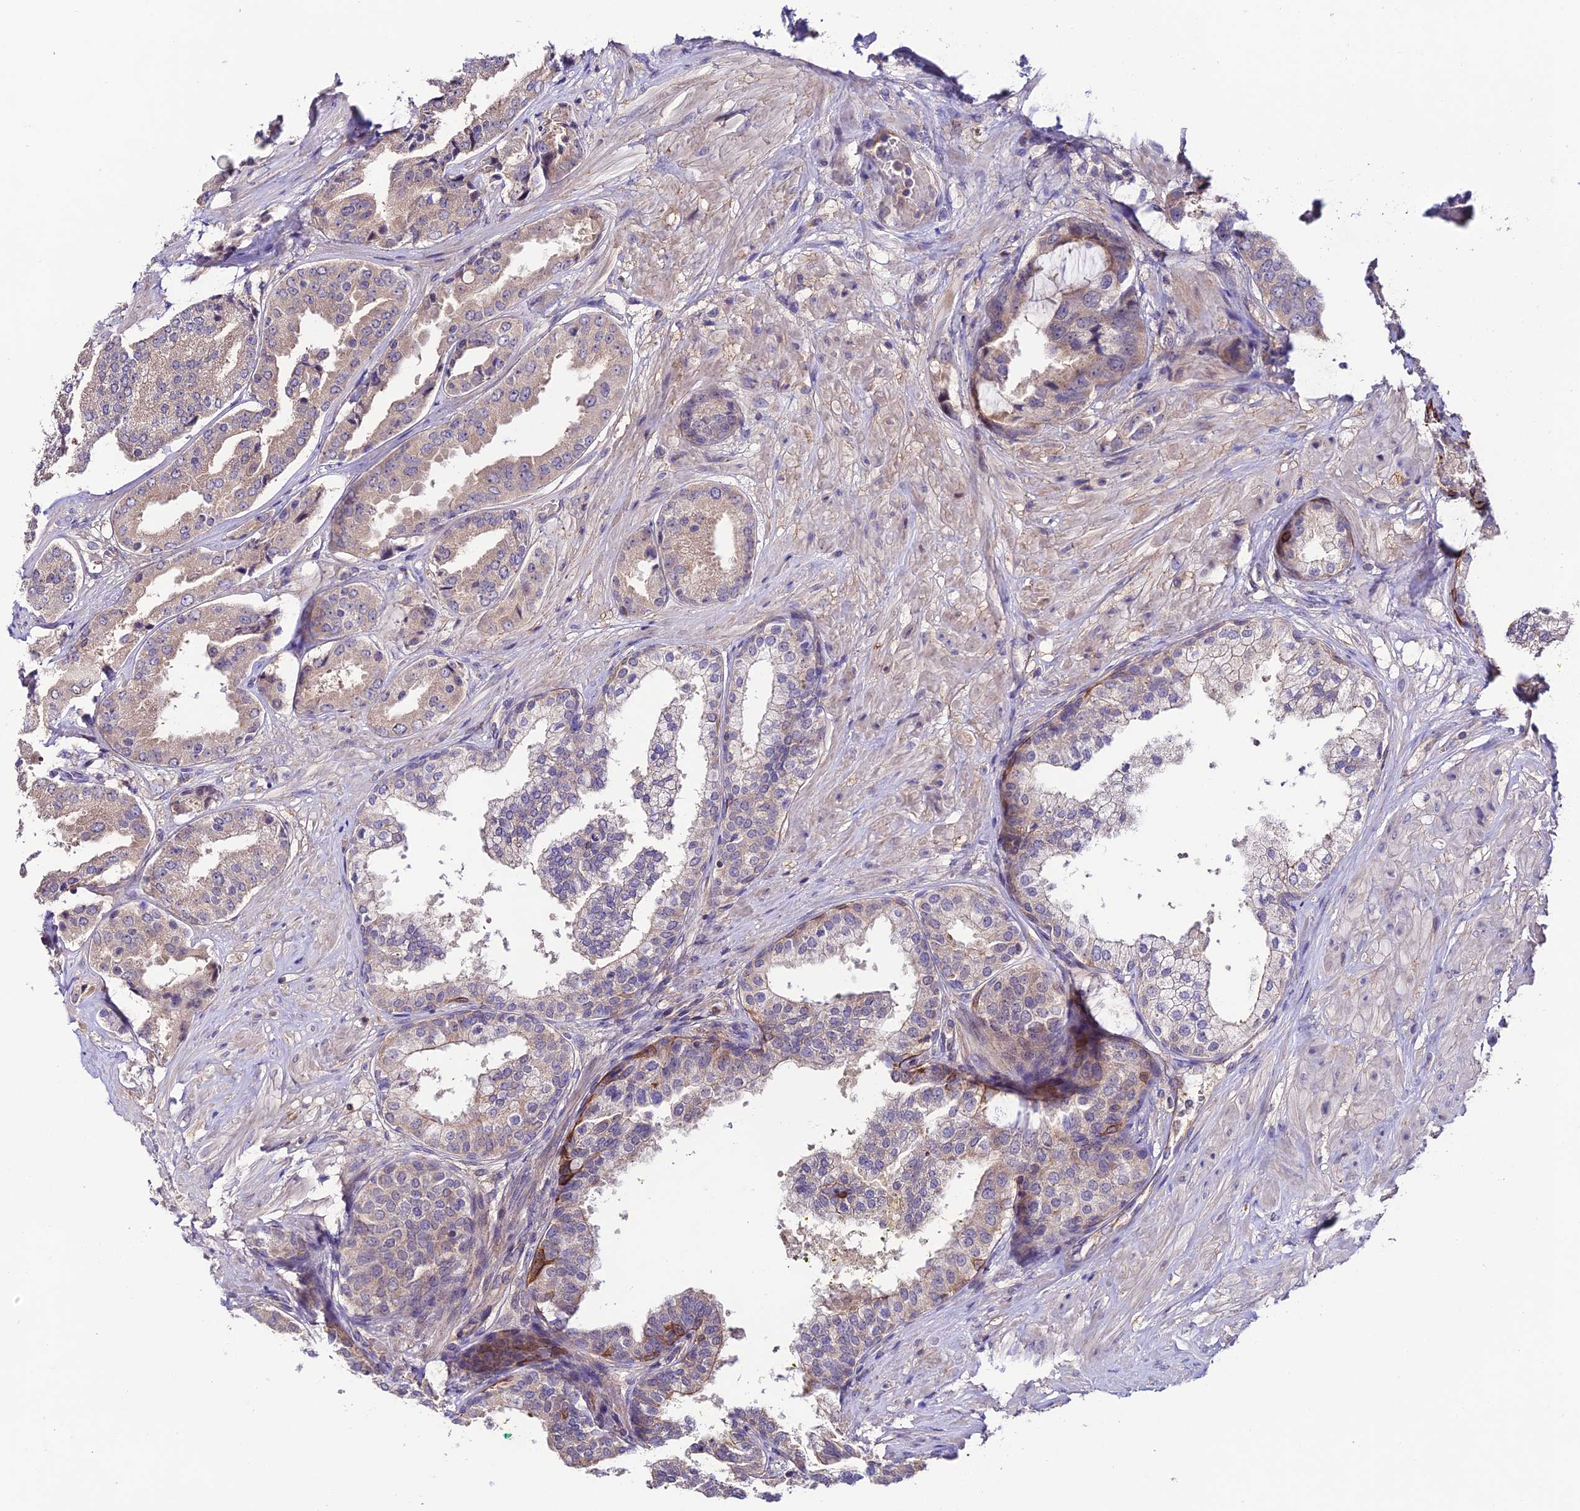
{"staining": {"intensity": "weak", "quantity": ">75%", "location": "cytoplasmic/membranous"}, "tissue": "prostate cancer", "cell_type": "Tumor cells", "image_type": "cancer", "snomed": [{"axis": "morphology", "description": "Adenocarcinoma, High grade"}, {"axis": "topography", "description": "Prostate"}], "caption": "Immunohistochemistry (DAB) staining of human prostate cancer reveals weak cytoplasmic/membranous protein positivity in approximately >75% of tumor cells.", "gene": "BRME1", "patient": {"sex": "male", "age": 63}}